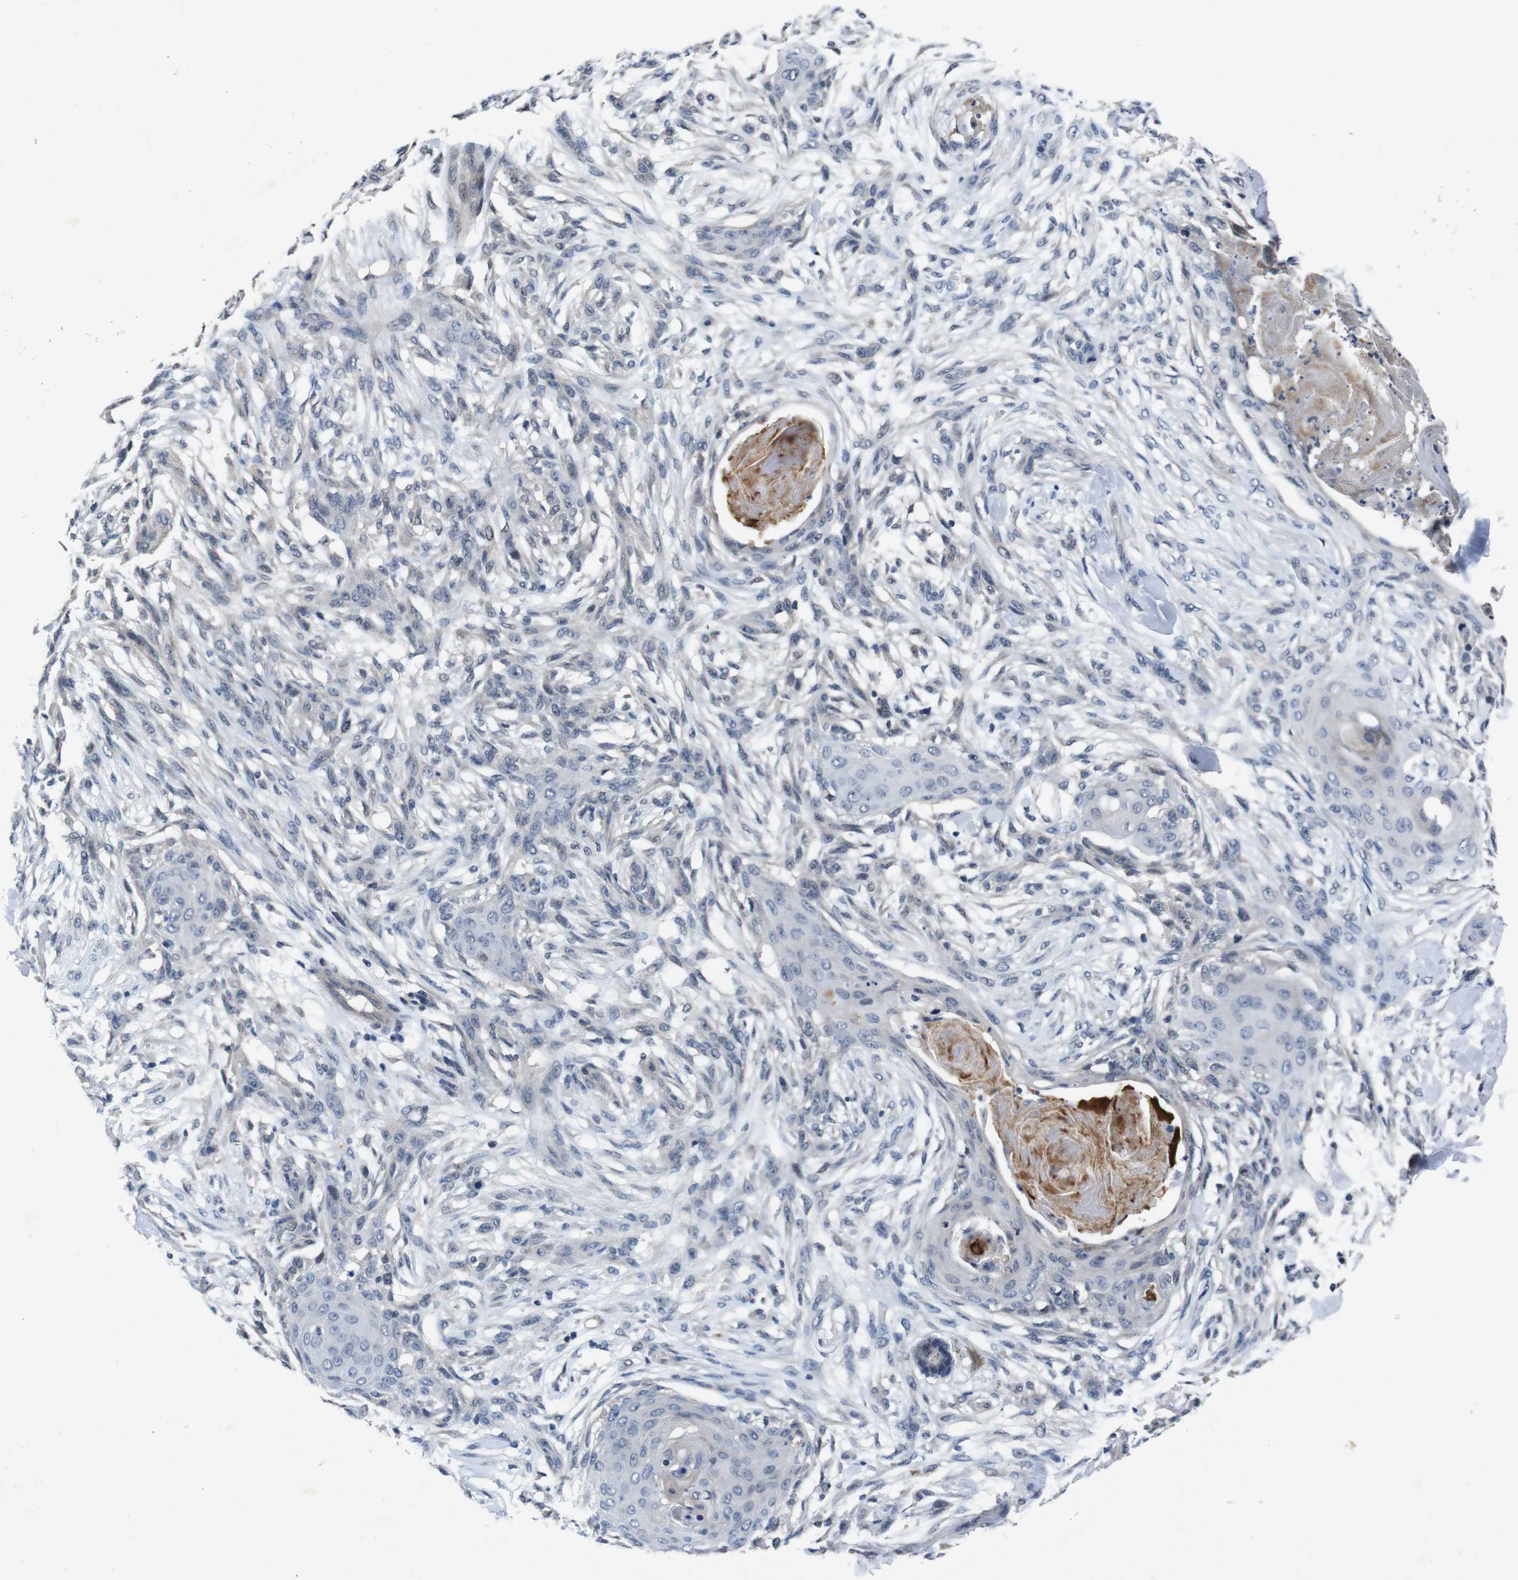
{"staining": {"intensity": "negative", "quantity": "none", "location": "none"}, "tissue": "skin cancer", "cell_type": "Tumor cells", "image_type": "cancer", "snomed": [{"axis": "morphology", "description": "Squamous cell carcinoma, NOS"}, {"axis": "topography", "description": "Skin"}], "caption": "DAB (3,3'-diaminobenzidine) immunohistochemical staining of skin squamous cell carcinoma exhibits no significant positivity in tumor cells.", "gene": "AKT3", "patient": {"sex": "female", "age": 59}}